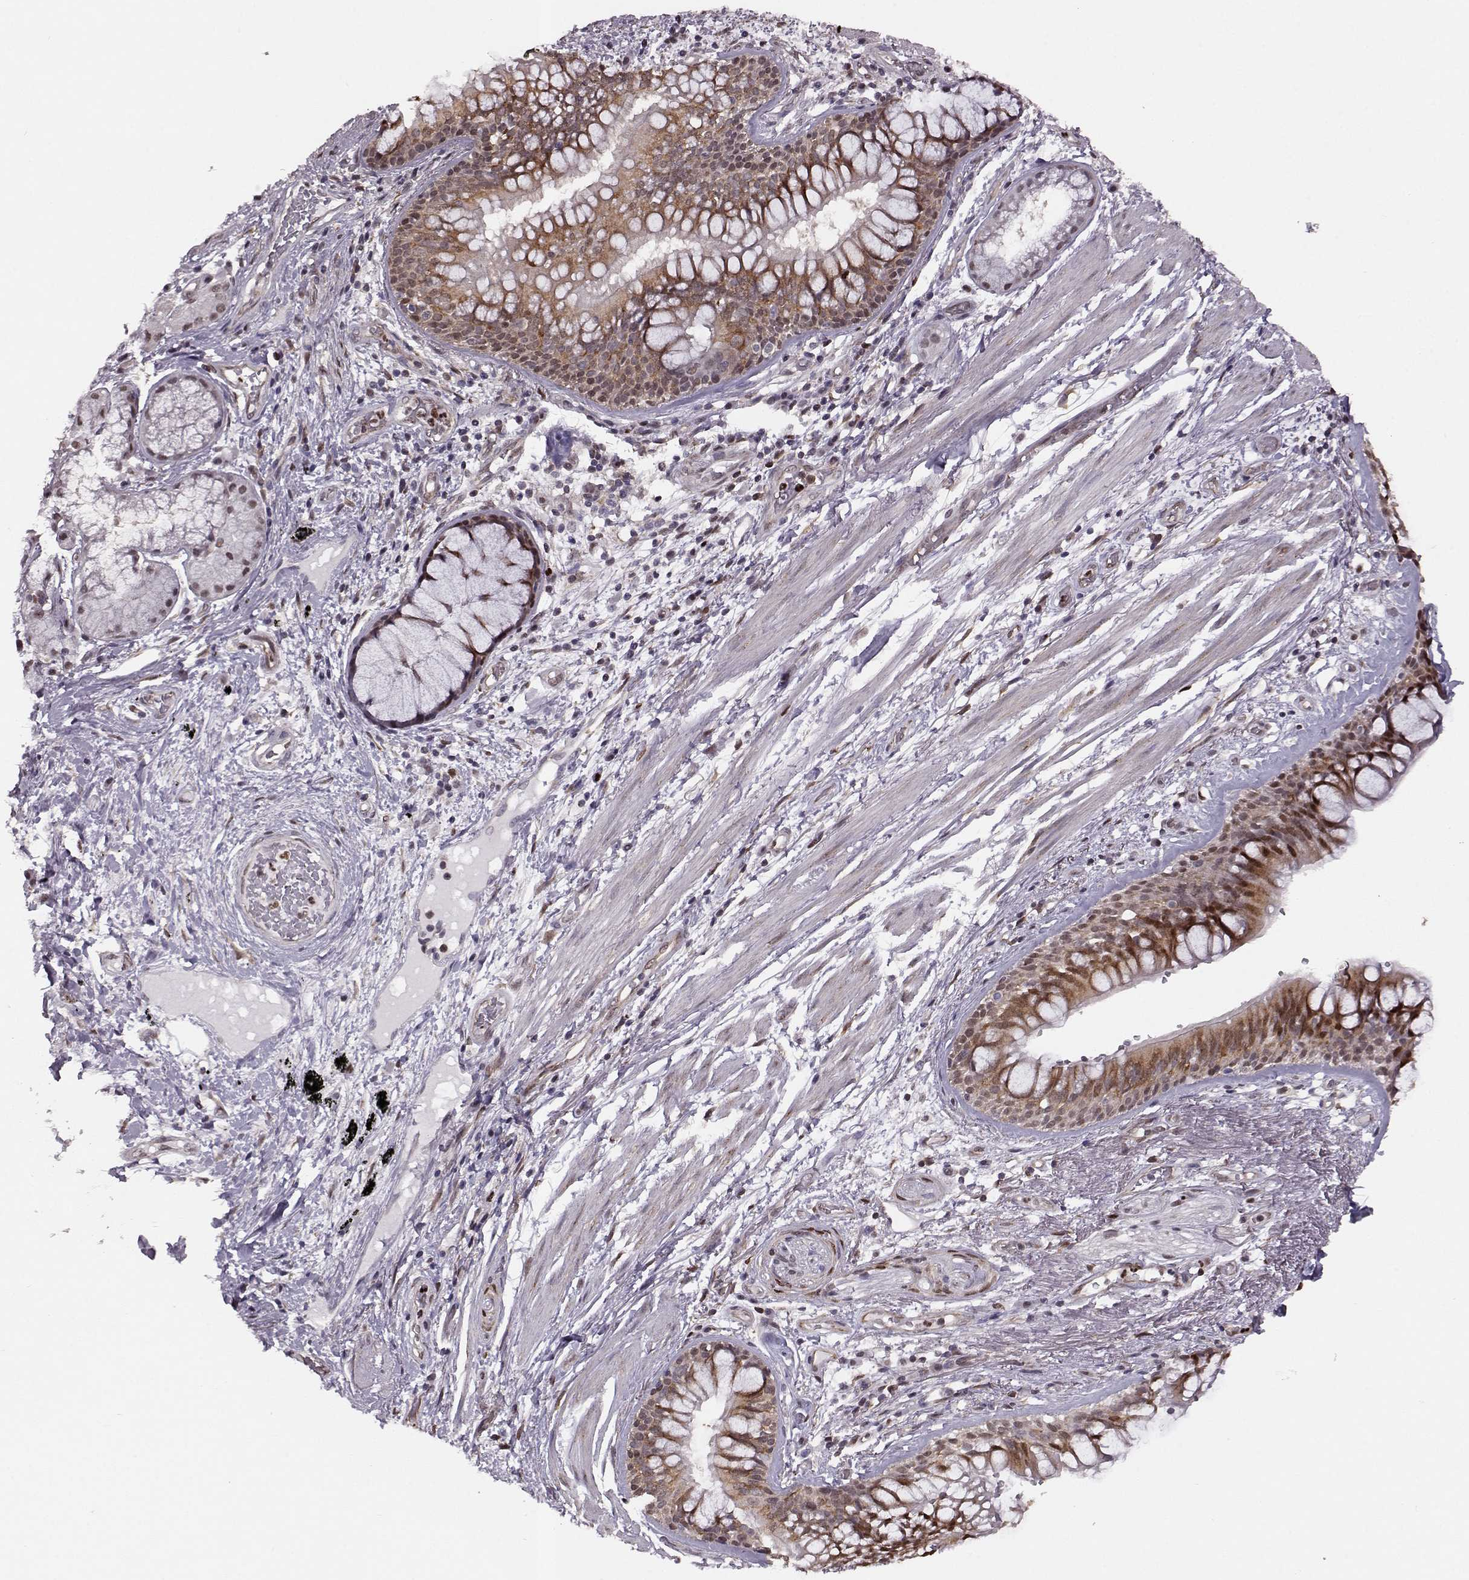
{"staining": {"intensity": "strong", "quantity": "<25%", "location": "nuclear"}, "tissue": "bronchus", "cell_type": "Respiratory epithelial cells", "image_type": "normal", "snomed": [{"axis": "morphology", "description": "Normal tissue, NOS"}, {"axis": "topography", "description": "Bronchus"}, {"axis": "topography", "description": "Lung"}], "caption": "This photomicrograph shows IHC staining of benign bronchus, with medium strong nuclear expression in about <25% of respiratory epithelial cells.", "gene": "KLF6", "patient": {"sex": "female", "age": 57}}